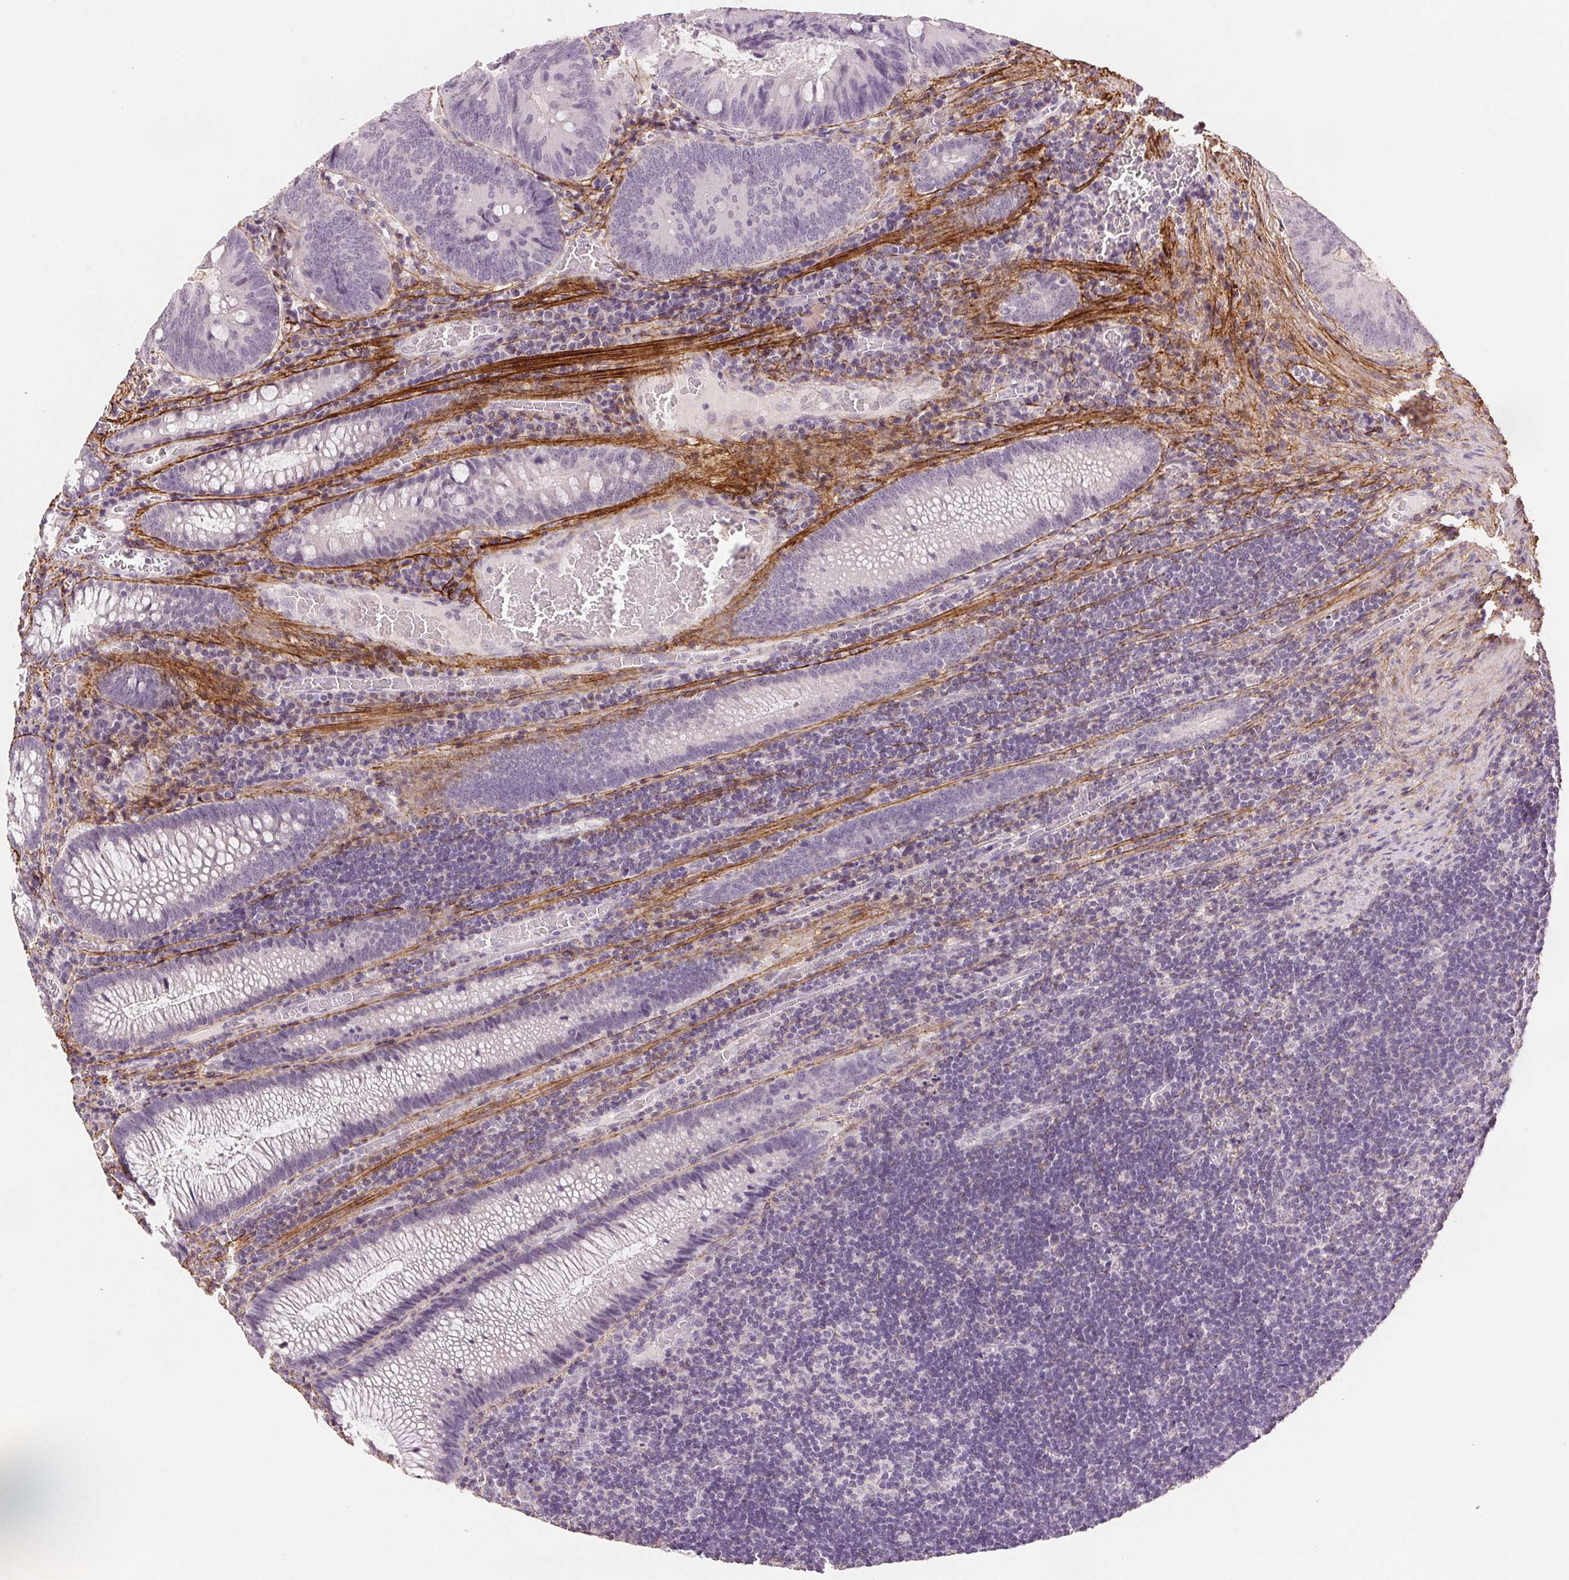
{"staining": {"intensity": "negative", "quantity": "none", "location": "none"}, "tissue": "colorectal cancer", "cell_type": "Tumor cells", "image_type": "cancer", "snomed": [{"axis": "morphology", "description": "Adenocarcinoma, NOS"}, {"axis": "topography", "description": "Colon"}], "caption": "High power microscopy micrograph of an immunohistochemistry micrograph of adenocarcinoma (colorectal), revealing no significant positivity in tumor cells.", "gene": "FBN1", "patient": {"sex": "male", "age": 67}}